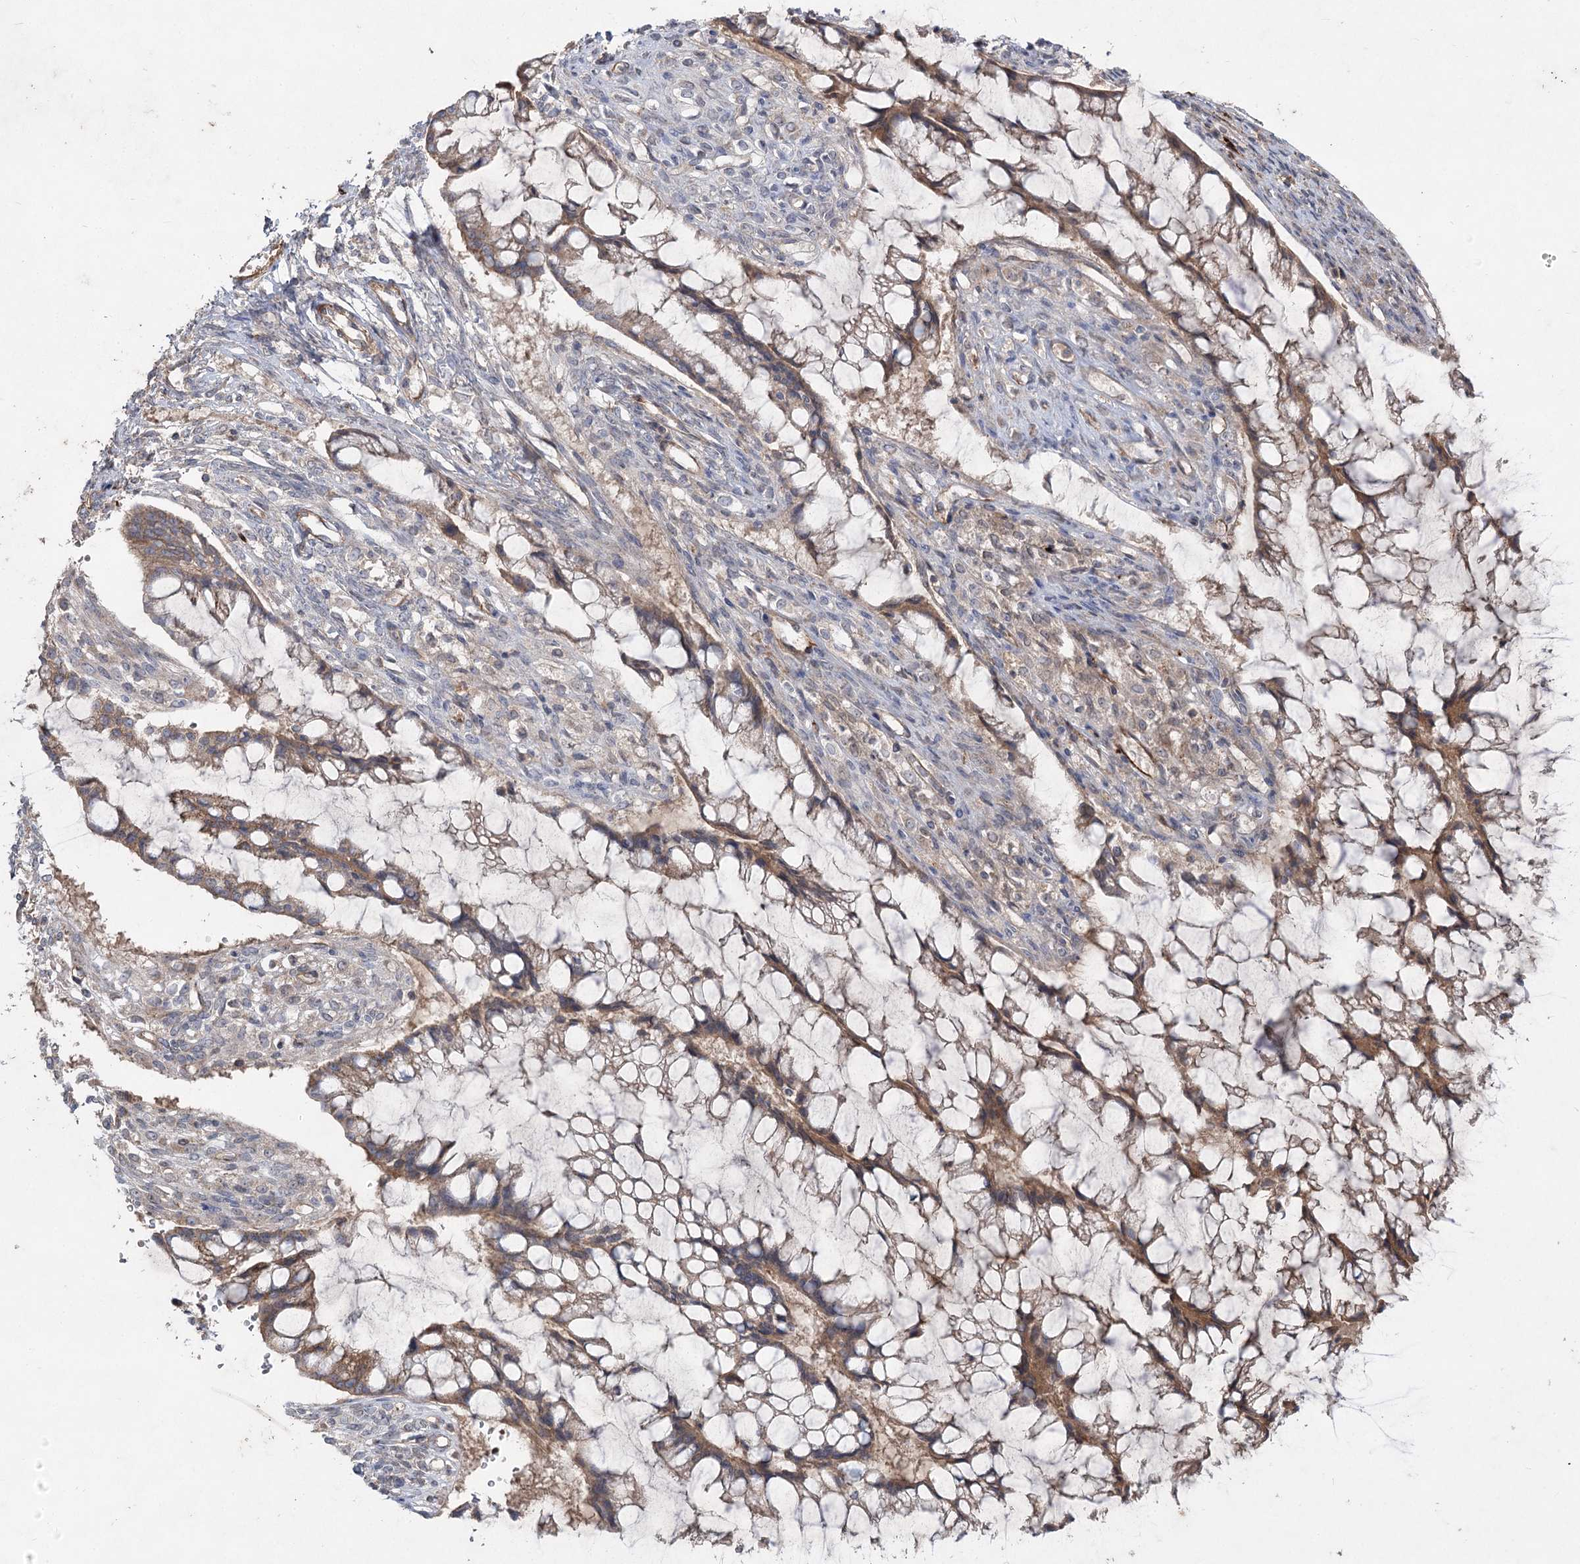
{"staining": {"intensity": "moderate", "quantity": ">75%", "location": "cytoplasmic/membranous"}, "tissue": "ovarian cancer", "cell_type": "Tumor cells", "image_type": "cancer", "snomed": [{"axis": "morphology", "description": "Cystadenocarcinoma, mucinous, NOS"}, {"axis": "topography", "description": "Ovary"}], "caption": "This photomicrograph shows ovarian cancer stained with IHC to label a protein in brown. The cytoplasmic/membranous of tumor cells show moderate positivity for the protein. Nuclei are counter-stained blue.", "gene": "KIAA0825", "patient": {"sex": "female", "age": 73}}